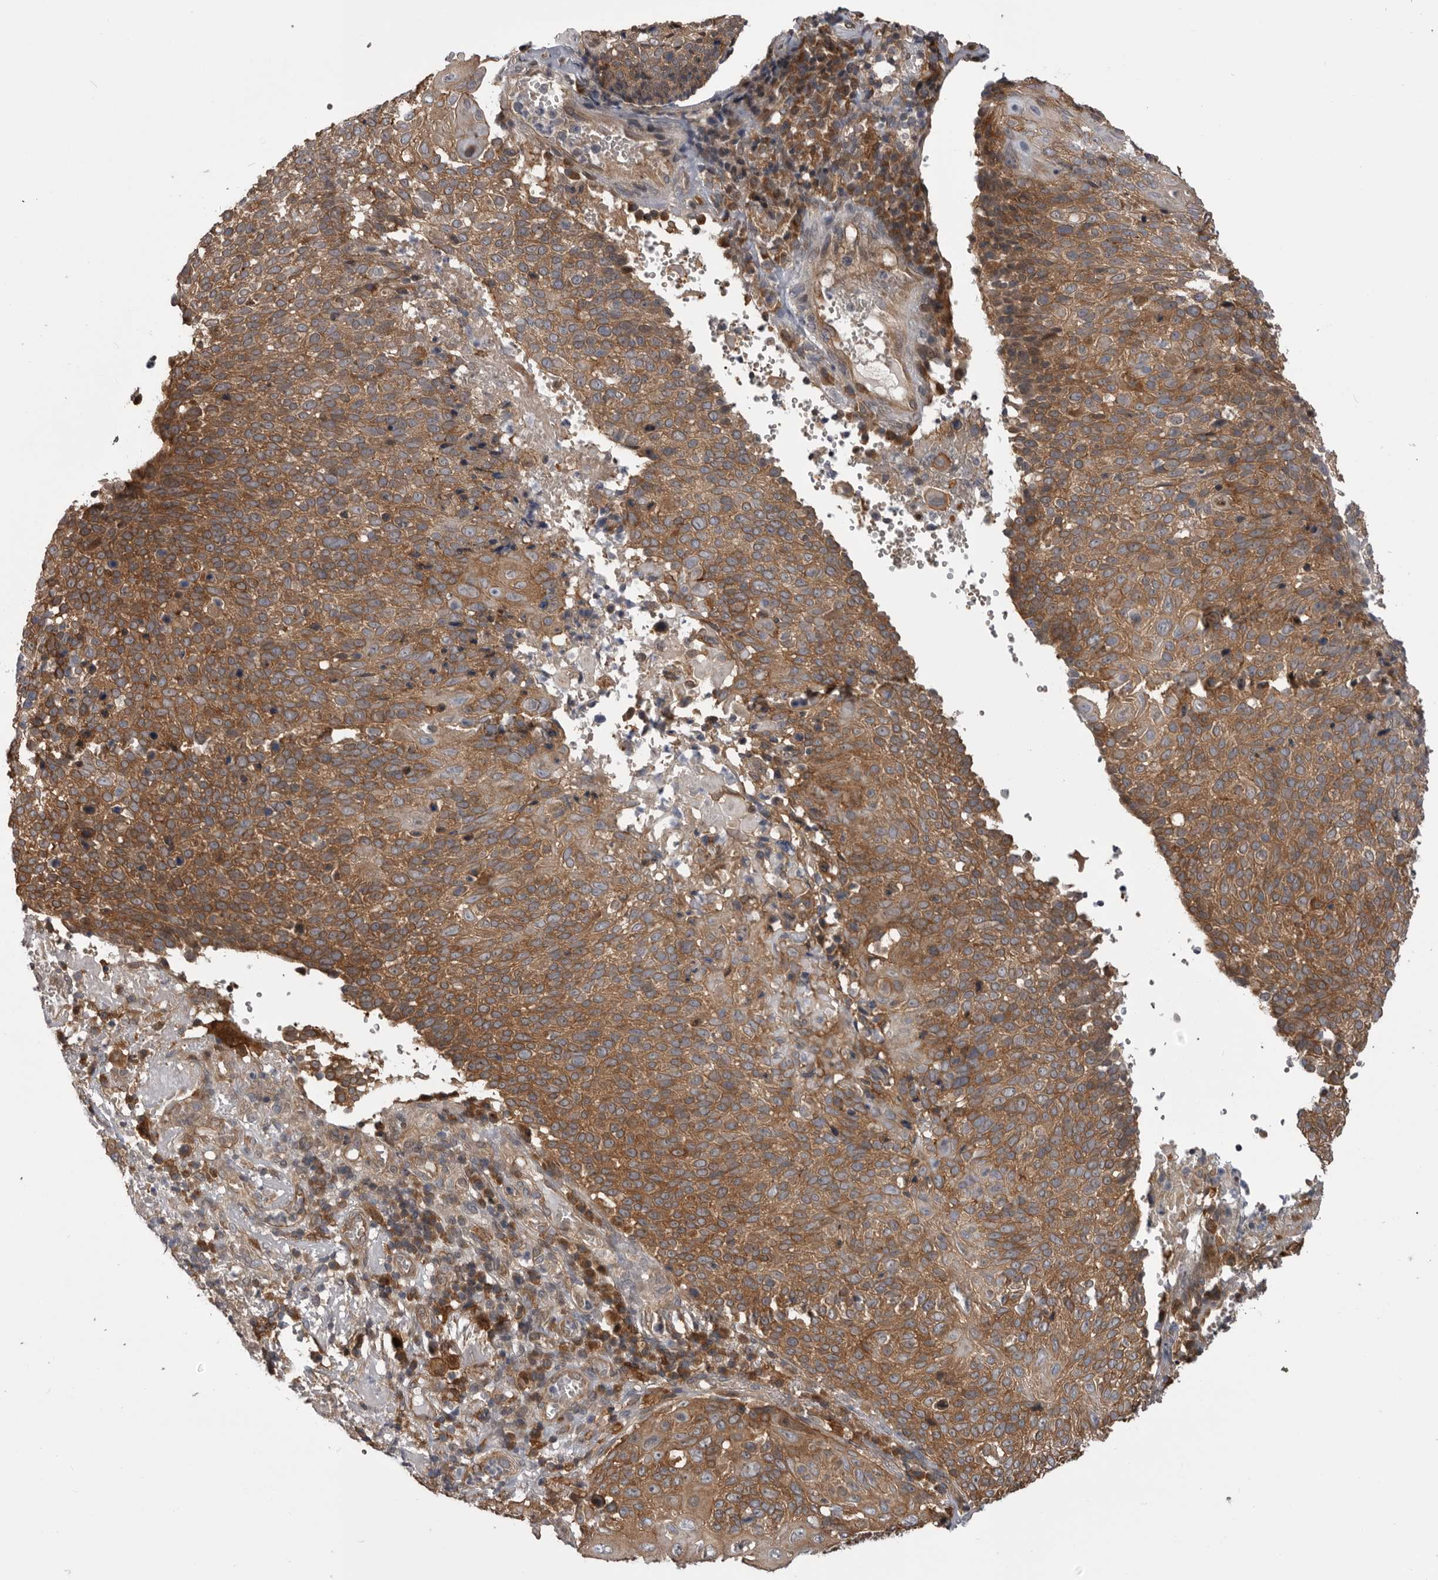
{"staining": {"intensity": "moderate", "quantity": ">75%", "location": "cytoplasmic/membranous"}, "tissue": "cervical cancer", "cell_type": "Tumor cells", "image_type": "cancer", "snomed": [{"axis": "morphology", "description": "Squamous cell carcinoma, NOS"}, {"axis": "topography", "description": "Cervix"}], "caption": "This photomicrograph reveals cervical squamous cell carcinoma stained with IHC to label a protein in brown. The cytoplasmic/membranous of tumor cells show moderate positivity for the protein. Nuclei are counter-stained blue.", "gene": "RAB3GAP2", "patient": {"sex": "female", "age": 74}}